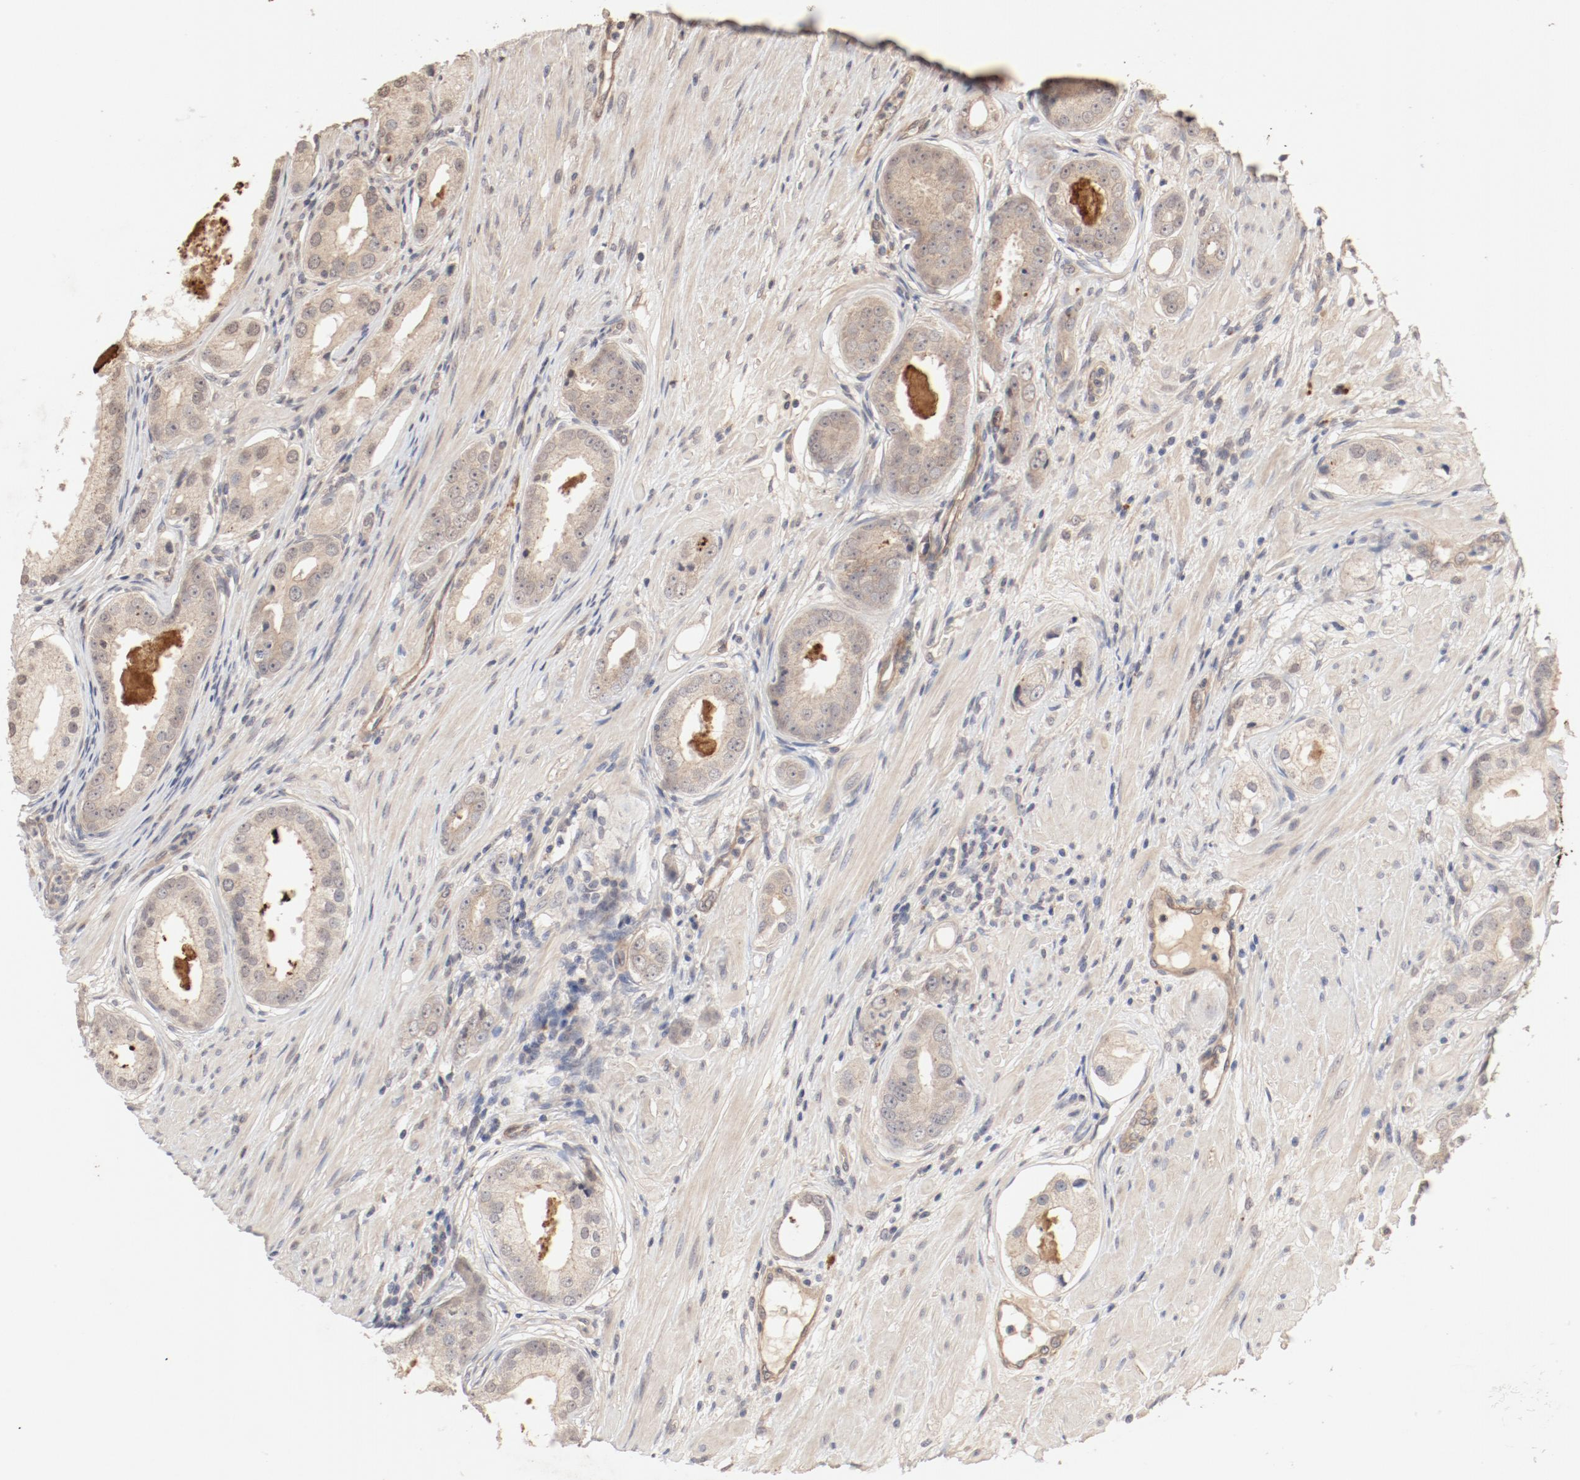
{"staining": {"intensity": "moderate", "quantity": ">75%", "location": "cytoplasmic/membranous"}, "tissue": "prostate cancer", "cell_type": "Tumor cells", "image_type": "cancer", "snomed": [{"axis": "morphology", "description": "Adenocarcinoma, Medium grade"}, {"axis": "topography", "description": "Prostate"}], "caption": "Medium-grade adenocarcinoma (prostate) was stained to show a protein in brown. There is medium levels of moderate cytoplasmic/membranous expression in approximately >75% of tumor cells.", "gene": "IL3RA", "patient": {"sex": "male", "age": 53}}